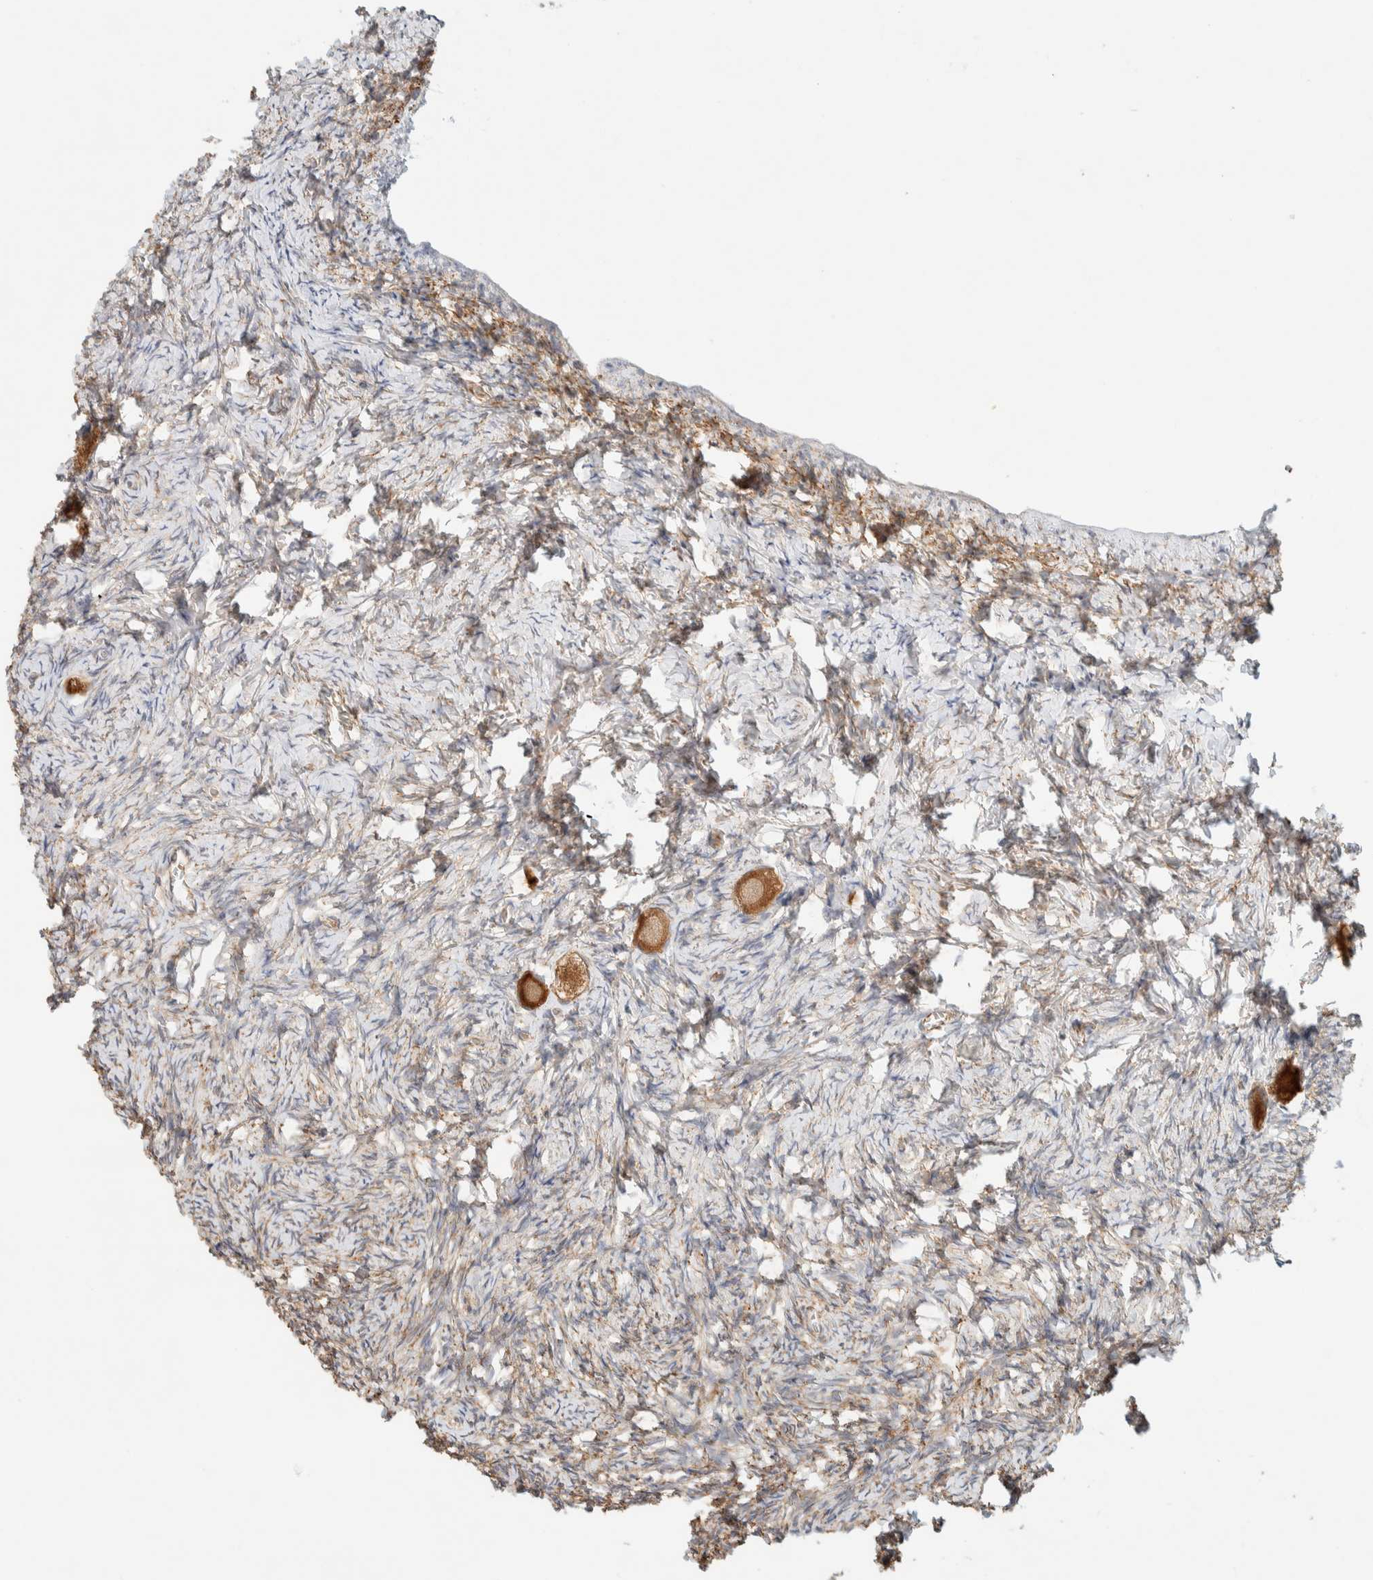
{"staining": {"intensity": "moderate", "quantity": ">75%", "location": "cytoplasmic/membranous"}, "tissue": "ovary", "cell_type": "Follicle cells", "image_type": "normal", "snomed": [{"axis": "morphology", "description": "Normal tissue, NOS"}, {"axis": "topography", "description": "Ovary"}], "caption": "The histopathology image displays immunohistochemical staining of unremarkable ovary. There is moderate cytoplasmic/membranous expression is appreciated in about >75% of follicle cells. The staining is performed using DAB (3,3'-diaminobenzidine) brown chromogen to label protein expression. The nuclei are counter-stained blue using hematoxylin.", "gene": "FAT1", "patient": {"sex": "female", "age": 27}}